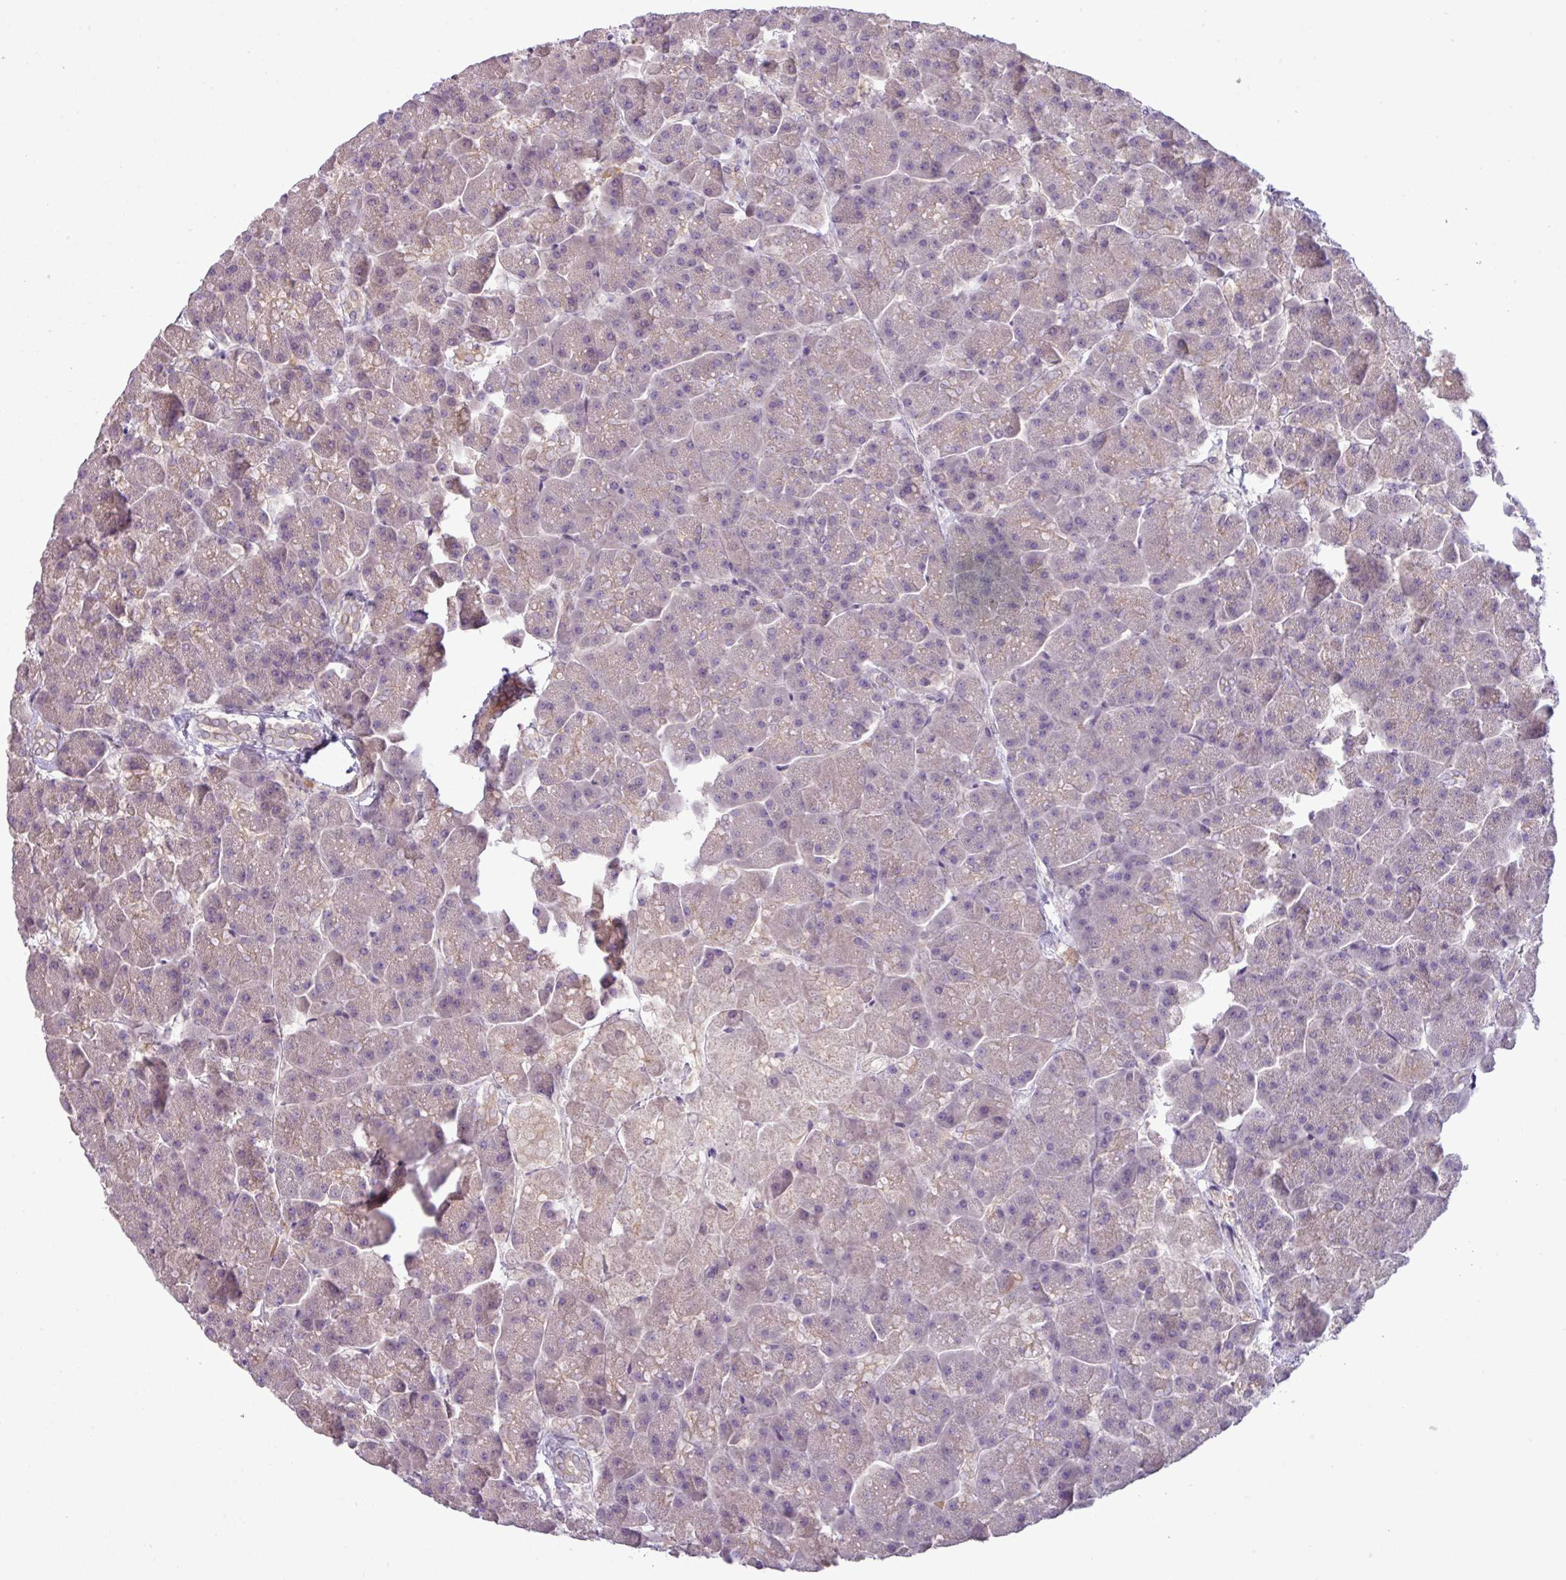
{"staining": {"intensity": "weak", "quantity": "<25%", "location": "cytoplasmic/membranous"}, "tissue": "pancreas", "cell_type": "Exocrine glandular cells", "image_type": "normal", "snomed": [{"axis": "morphology", "description": "Normal tissue, NOS"}, {"axis": "topography", "description": "Pancreas"}, {"axis": "topography", "description": "Peripheral nerve tissue"}], "caption": "Immunohistochemistry (IHC) photomicrograph of benign pancreas: human pancreas stained with DAB displays no significant protein expression in exocrine glandular cells. (Brightfield microscopy of DAB IHC at high magnification).", "gene": "TMEM62", "patient": {"sex": "male", "age": 54}}